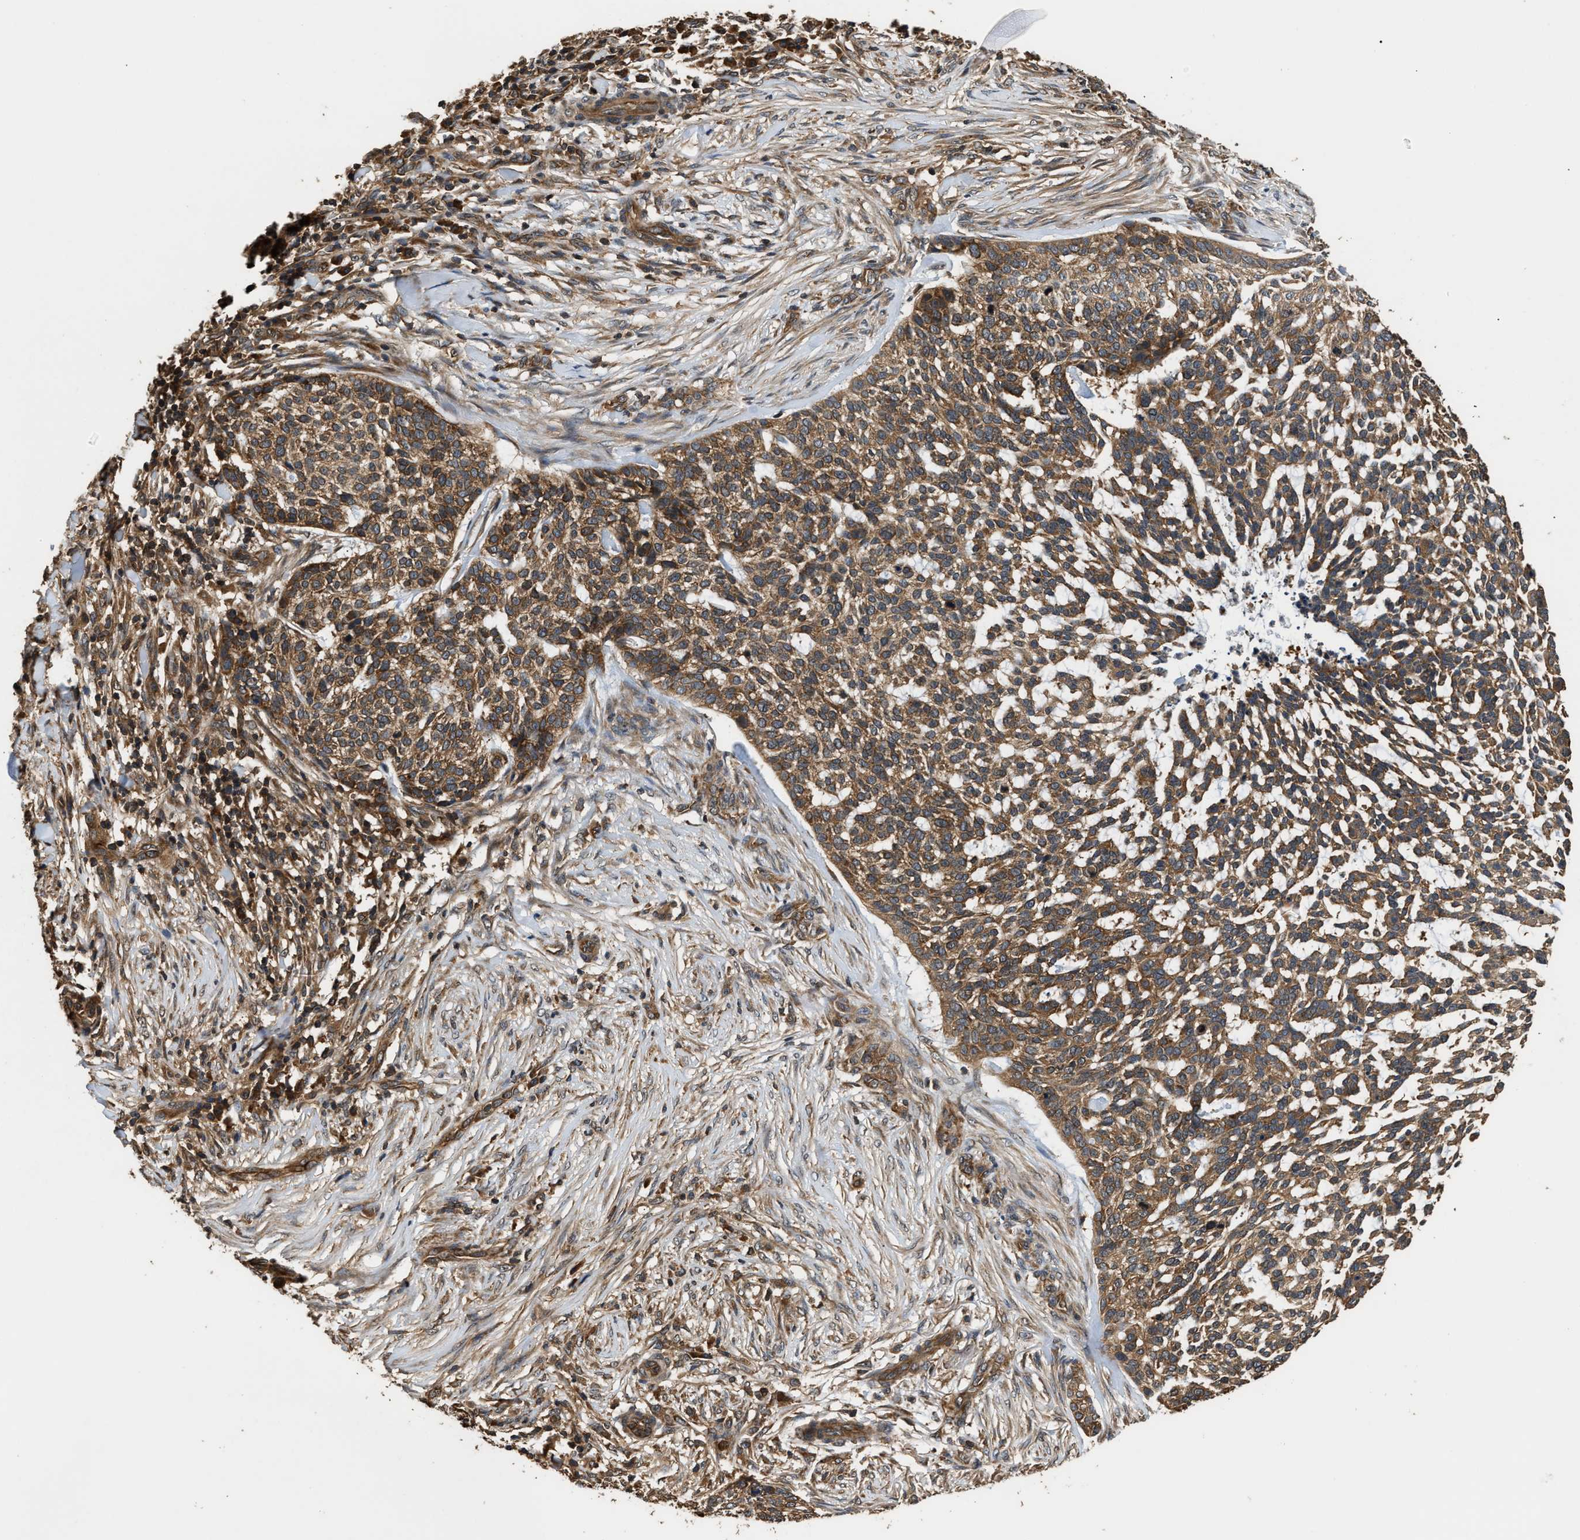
{"staining": {"intensity": "moderate", "quantity": ">75%", "location": "cytoplasmic/membranous"}, "tissue": "skin cancer", "cell_type": "Tumor cells", "image_type": "cancer", "snomed": [{"axis": "morphology", "description": "Basal cell carcinoma"}, {"axis": "topography", "description": "Skin"}], "caption": "Tumor cells display medium levels of moderate cytoplasmic/membranous expression in about >75% of cells in skin cancer.", "gene": "DNAJC2", "patient": {"sex": "female", "age": 64}}